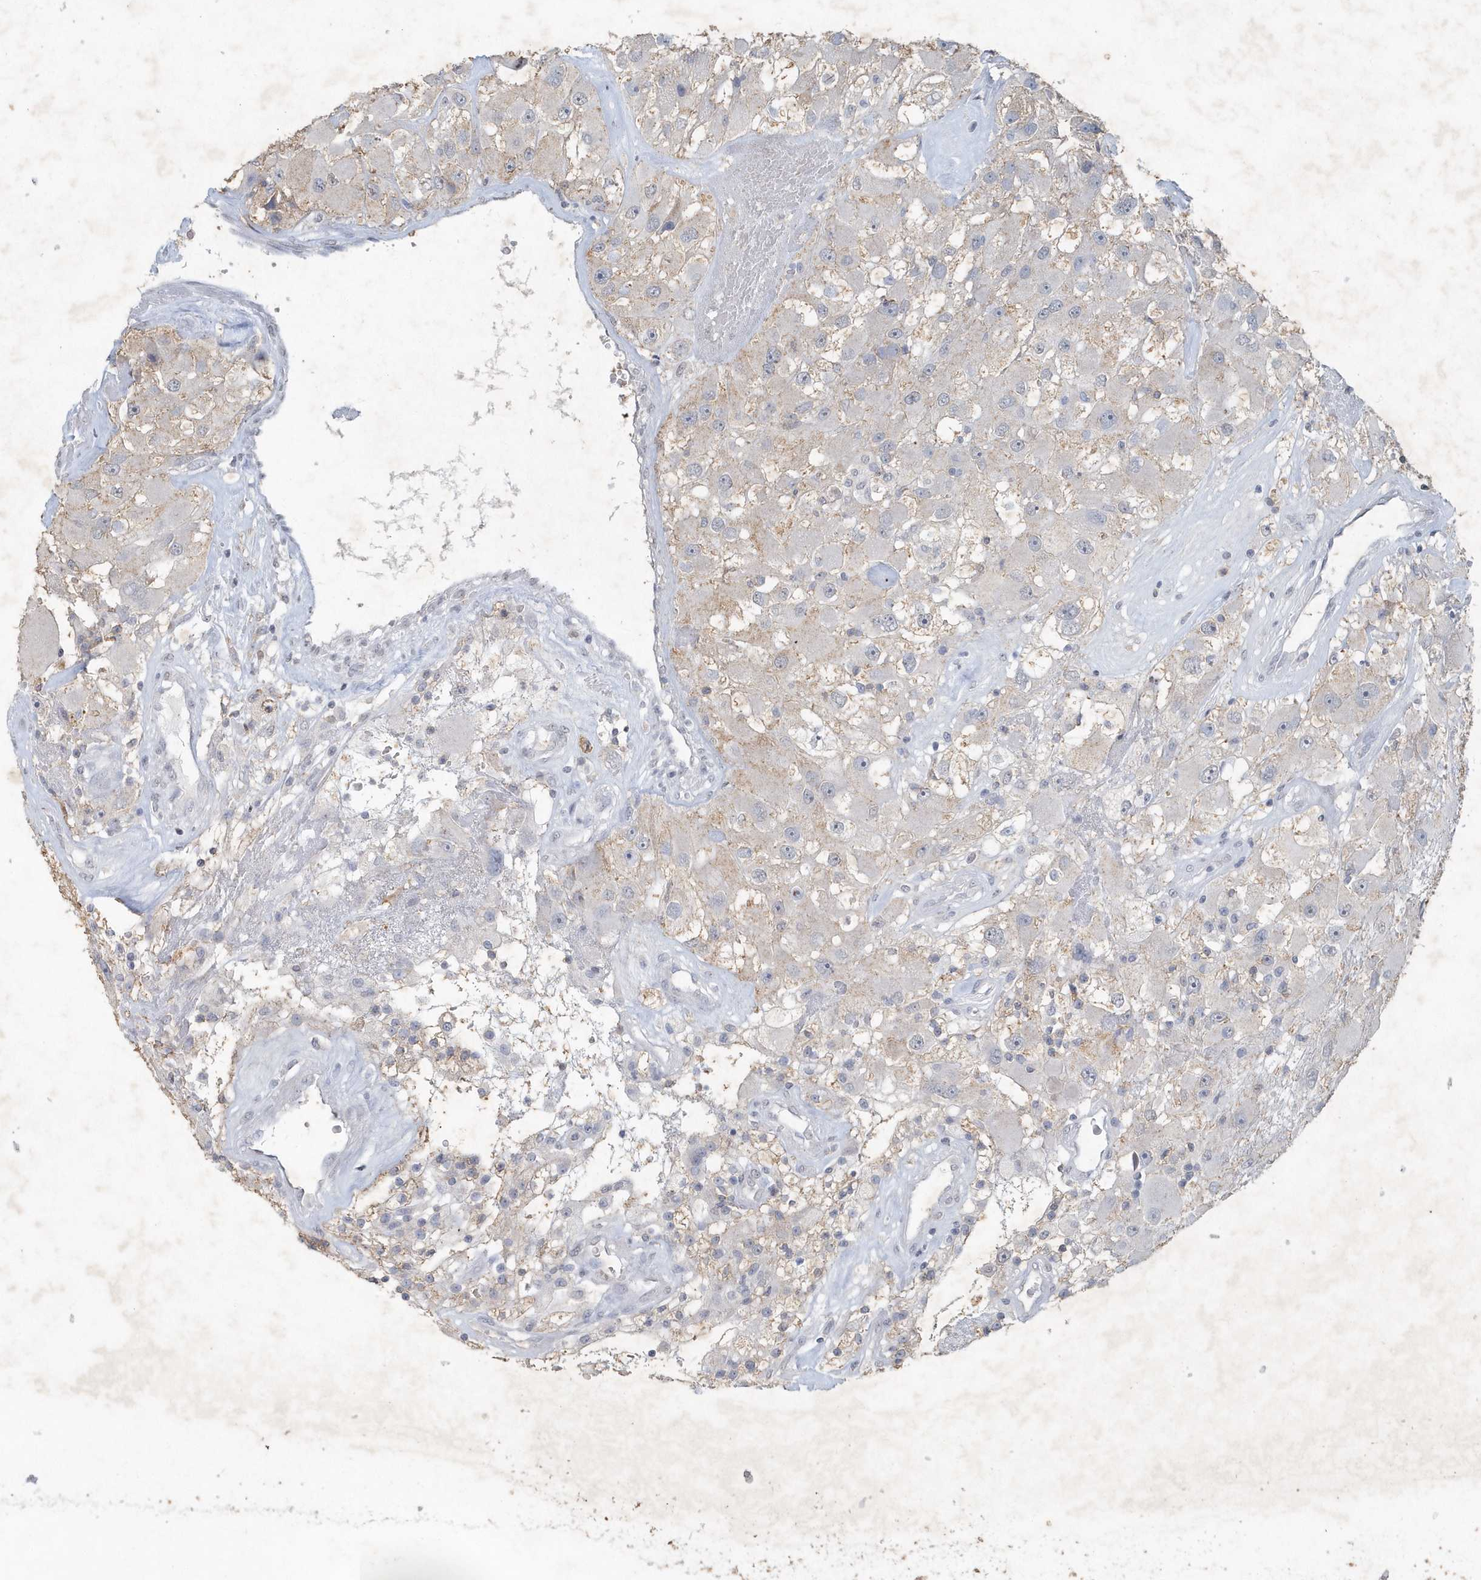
{"staining": {"intensity": "weak", "quantity": "<25%", "location": "cytoplasmic/membranous"}, "tissue": "renal cancer", "cell_type": "Tumor cells", "image_type": "cancer", "snomed": [{"axis": "morphology", "description": "Adenocarcinoma, NOS"}, {"axis": "topography", "description": "Kidney"}], "caption": "Adenocarcinoma (renal) stained for a protein using IHC demonstrates no staining tumor cells.", "gene": "PDCD1", "patient": {"sex": "female", "age": 52}}